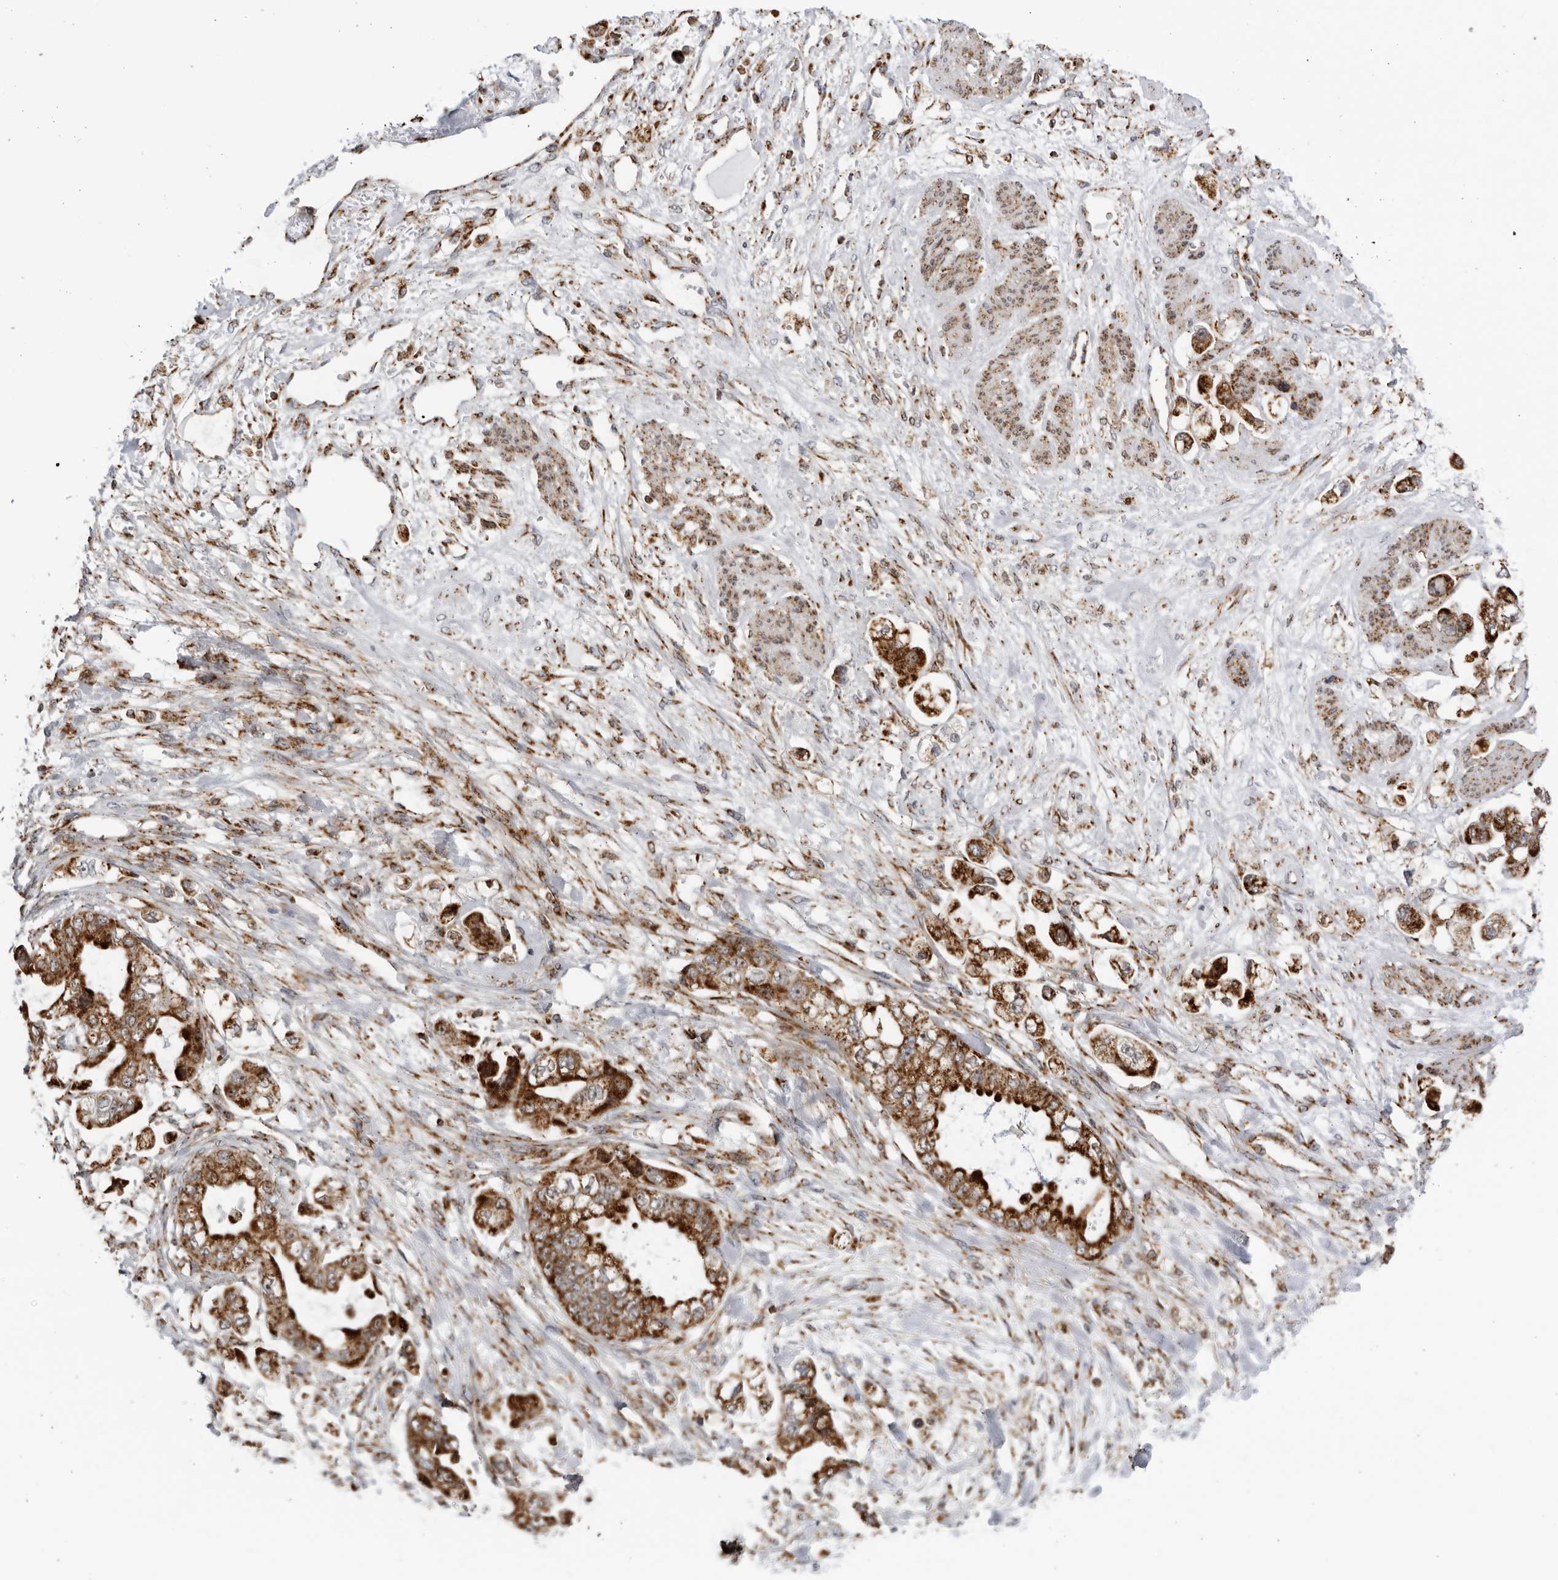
{"staining": {"intensity": "strong", "quantity": ">75%", "location": "cytoplasmic/membranous"}, "tissue": "stomach cancer", "cell_type": "Tumor cells", "image_type": "cancer", "snomed": [{"axis": "morphology", "description": "Adenocarcinoma, NOS"}, {"axis": "topography", "description": "Stomach"}], "caption": "The immunohistochemical stain labels strong cytoplasmic/membranous staining in tumor cells of stomach adenocarcinoma tissue. The protein of interest is shown in brown color, while the nuclei are stained blue.", "gene": "RBM34", "patient": {"sex": "male", "age": 62}}